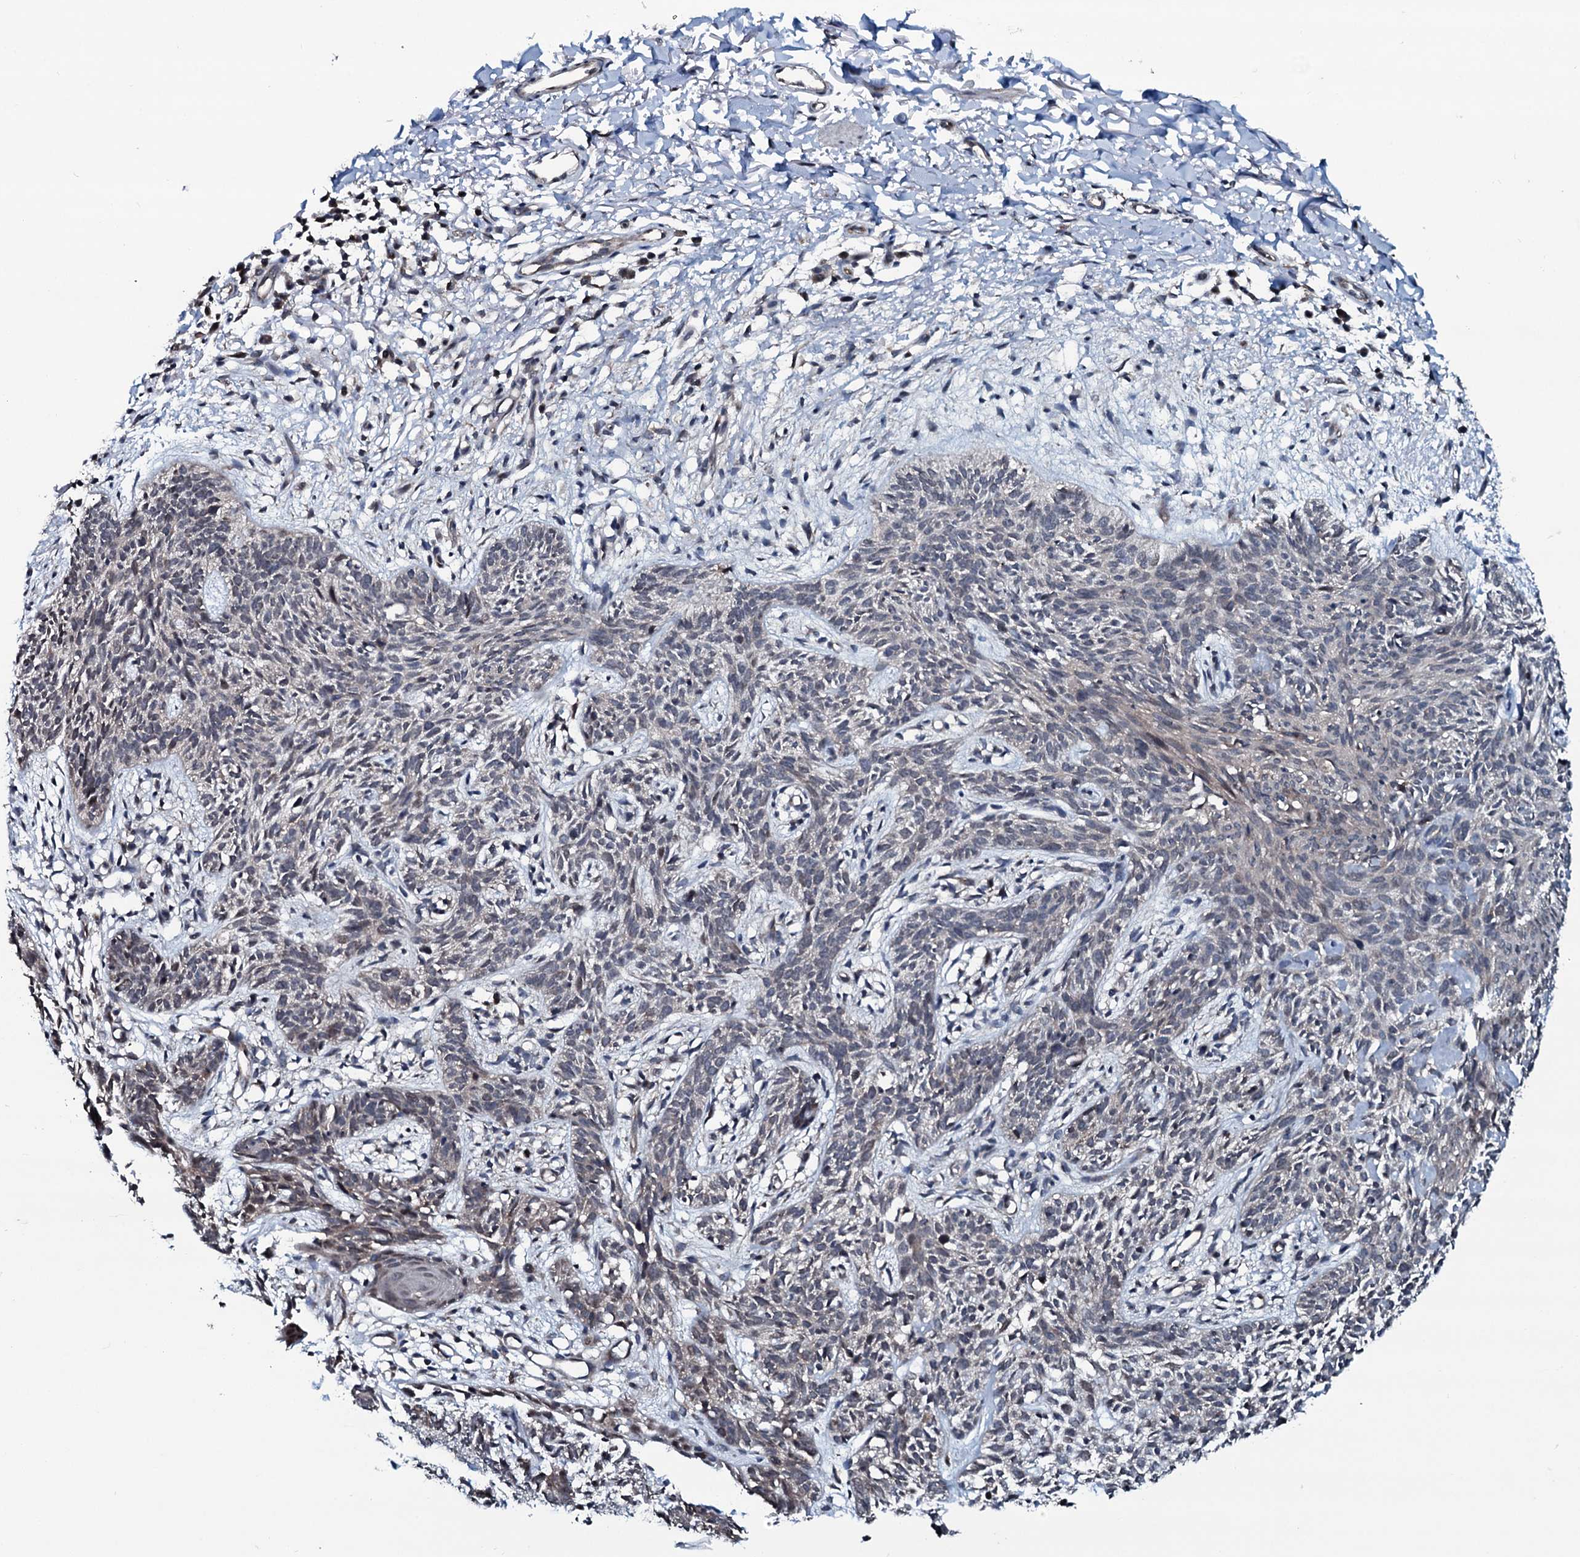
{"staining": {"intensity": "negative", "quantity": "none", "location": "none"}, "tissue": "skin cancer", "cell_type": "Tumor cells", "image_type": "cancer", "snomed": [{"axis": "morphology", "description": "Basal cell carcinoma"}, {"axis": "topography", "description": "Skin"}], "caption": "Tumor cells are negative for brown protein staining in skin cancer (basal cell carcinoma).", "gene": "OGFOD2", "patient": {"sex": "female", "age": 66}}